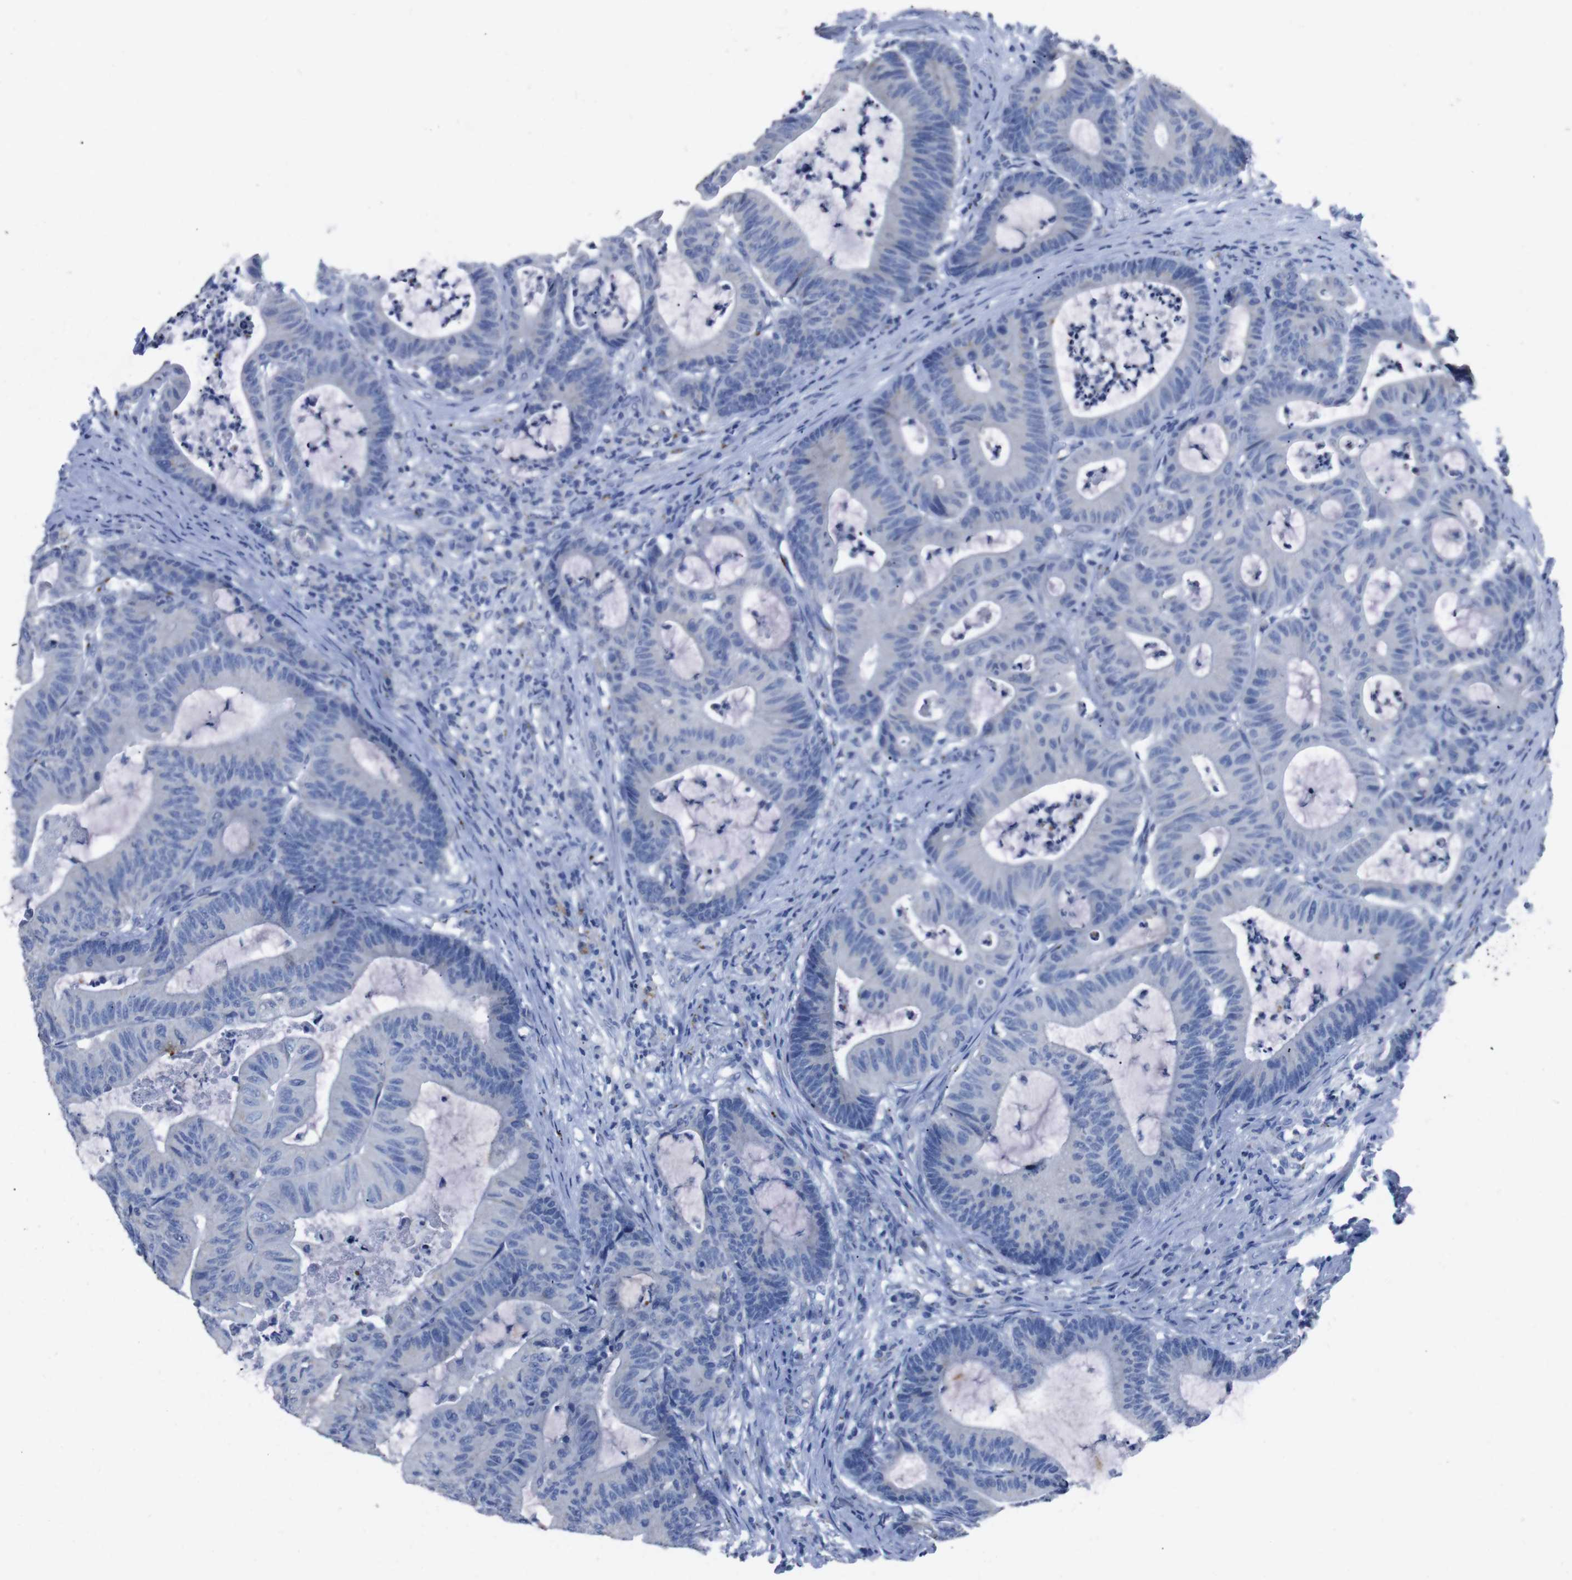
{"staining": {"intensity": "negative", "quantity": "none", "location": "none"}, "tissue": "colorectal cancer", "cell_type": "Tumor cells", "image_type": "cancer", "snomed": [{"axis": "morphology", "description": "Adenocarcinoma, NOS"}, {"axis": "topography", "description": "Colon"}], "caption": "DAB immunohistochemical staining of colorectal cancer reveals no significant staining in tumor cells. Nuclei are stained in blue.", "gene": "GJB2", "patient": {"sex": "female", "age": 84}}